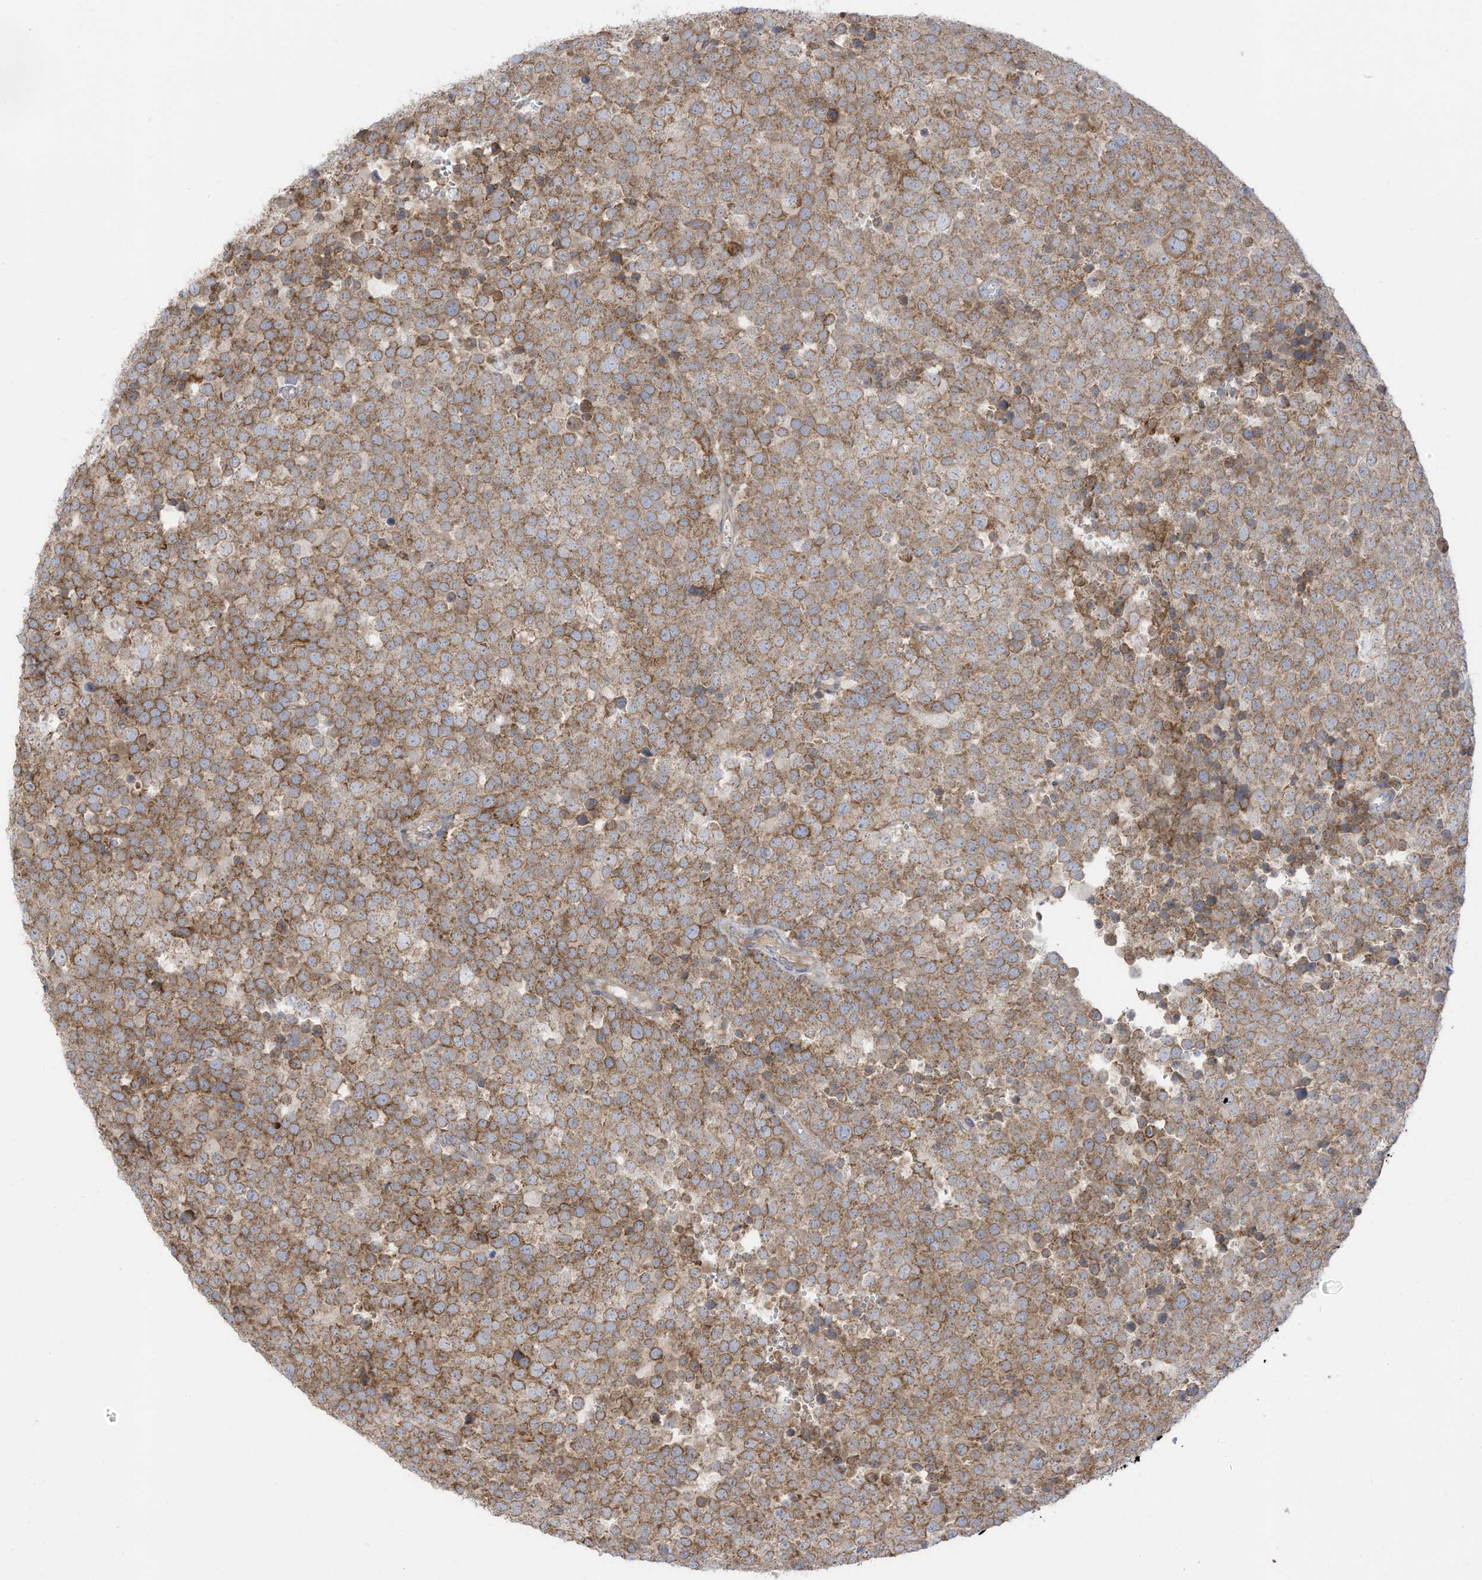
{"staining": {"intensity": "moderate", "quantity": ">75%", "location": "cytoplasmic/membranous"}, "tissue": "testis cancer", "cell_type": "Tumor cells", "image_type": "cancer", "snomed": [{"axis": "morphology", "description": "Seminoma, NOS"}, {"axis": "topography", "description": "Testis"}], "caption": "Seminoma (testis) stained with immunohistochemistry exhibits moderate cytoplasmic/membranous staining in approximately >75% of tumor cells.", "gene": "CGAS", "patient": {"sex": "male", "age": 71}}